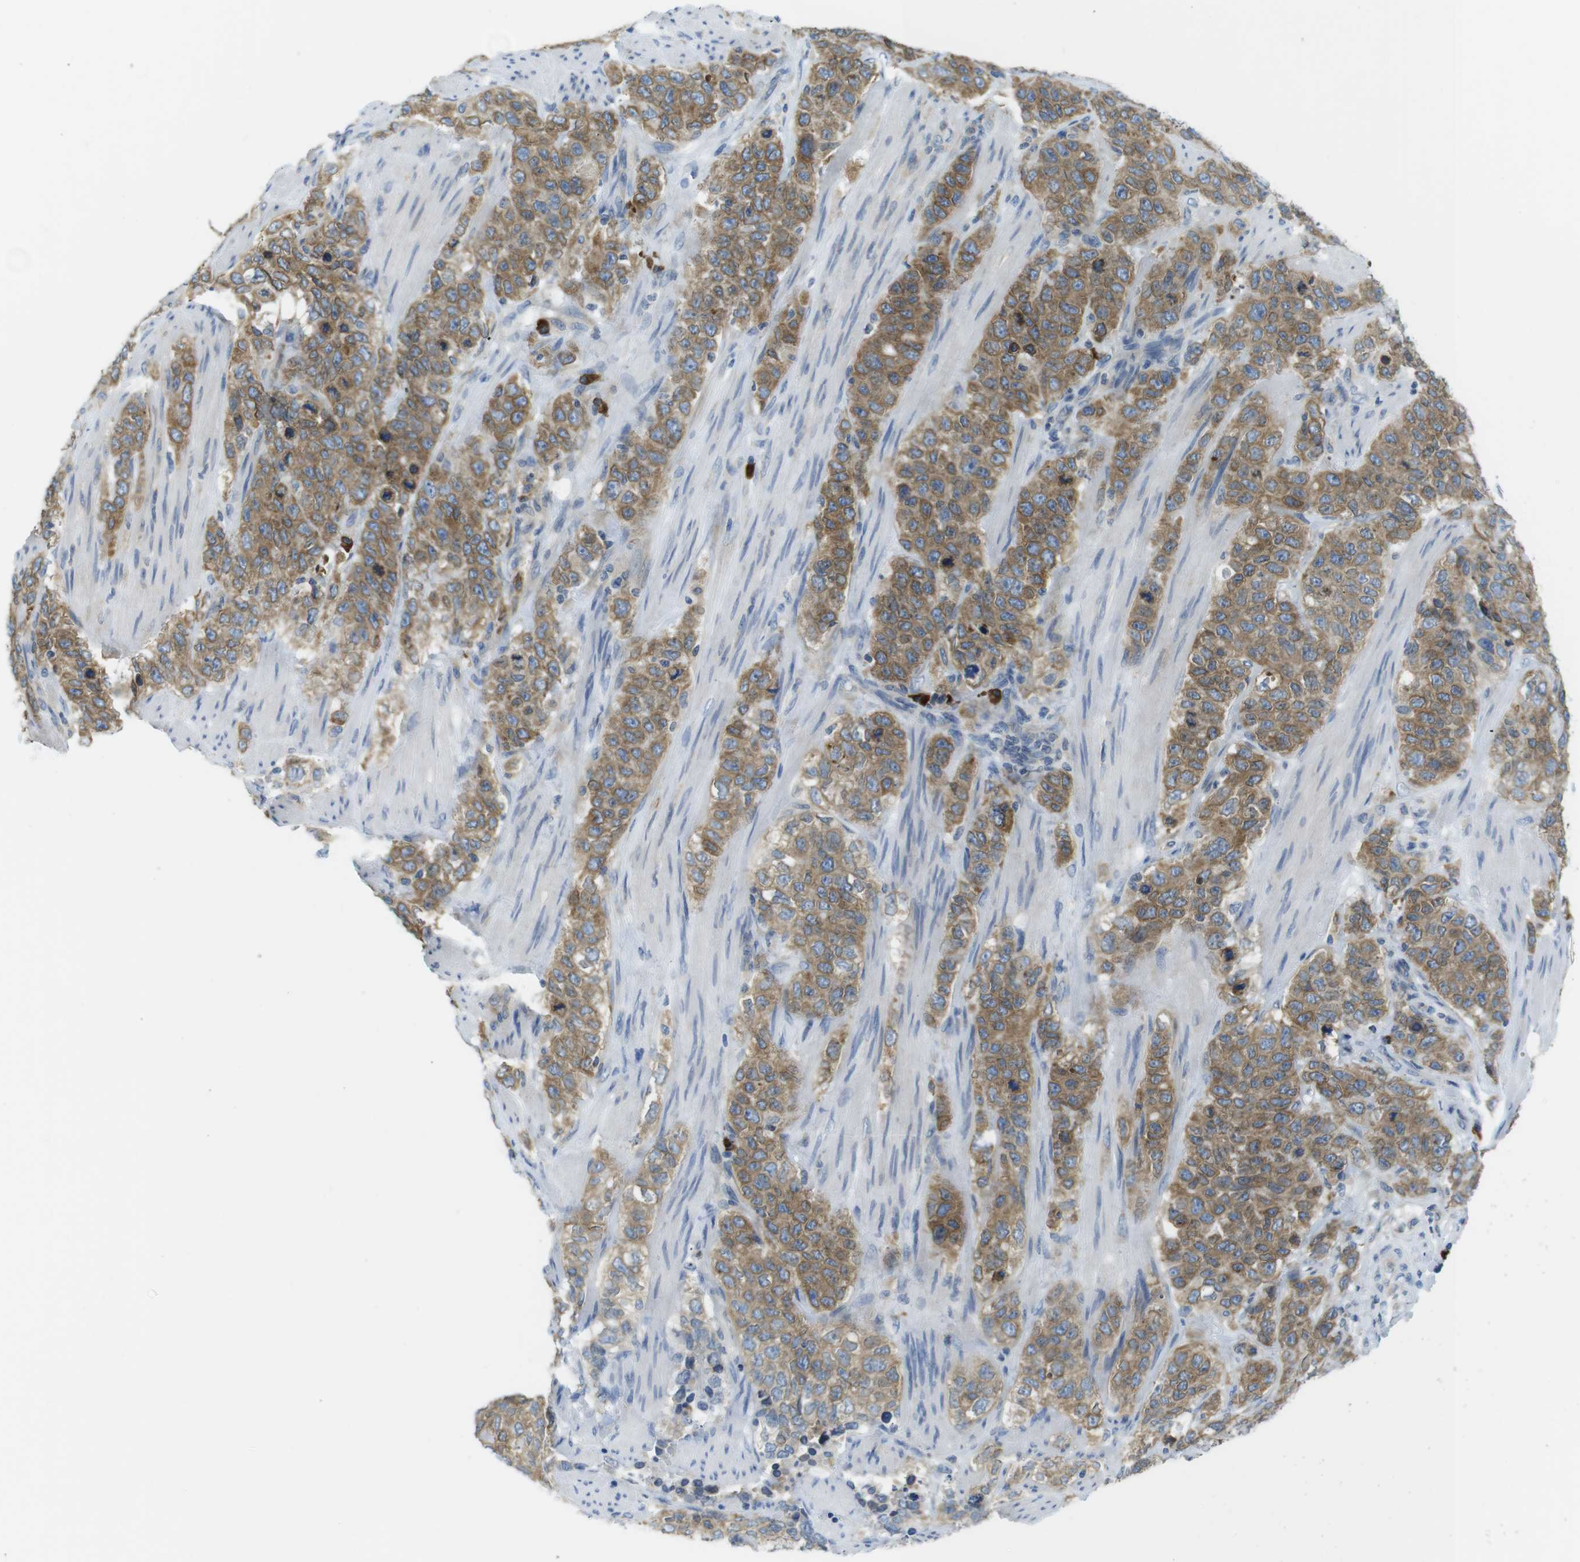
{"staining": {"intensity": "moderate", "quantity": ">75%", "location": "cytoplasmic/membranous"}, "tissue": "stomach cancer", "cell_type": "Tumor cells", "image_type": "cancer", "snomed": [{"axis": "morphology", "description": "Adenocarcinoma, NOS"}, {"axis": "topography", "description": "Stomach"}], "caption": "A medium amount of moderate cytoplasmic/membranous positivity is seen in about >75% of tumor cells in adenocarcinoma (stomach) tissue.", "gene": "CLPTM1L", "patient": {"sex": "male", "age": 48}}